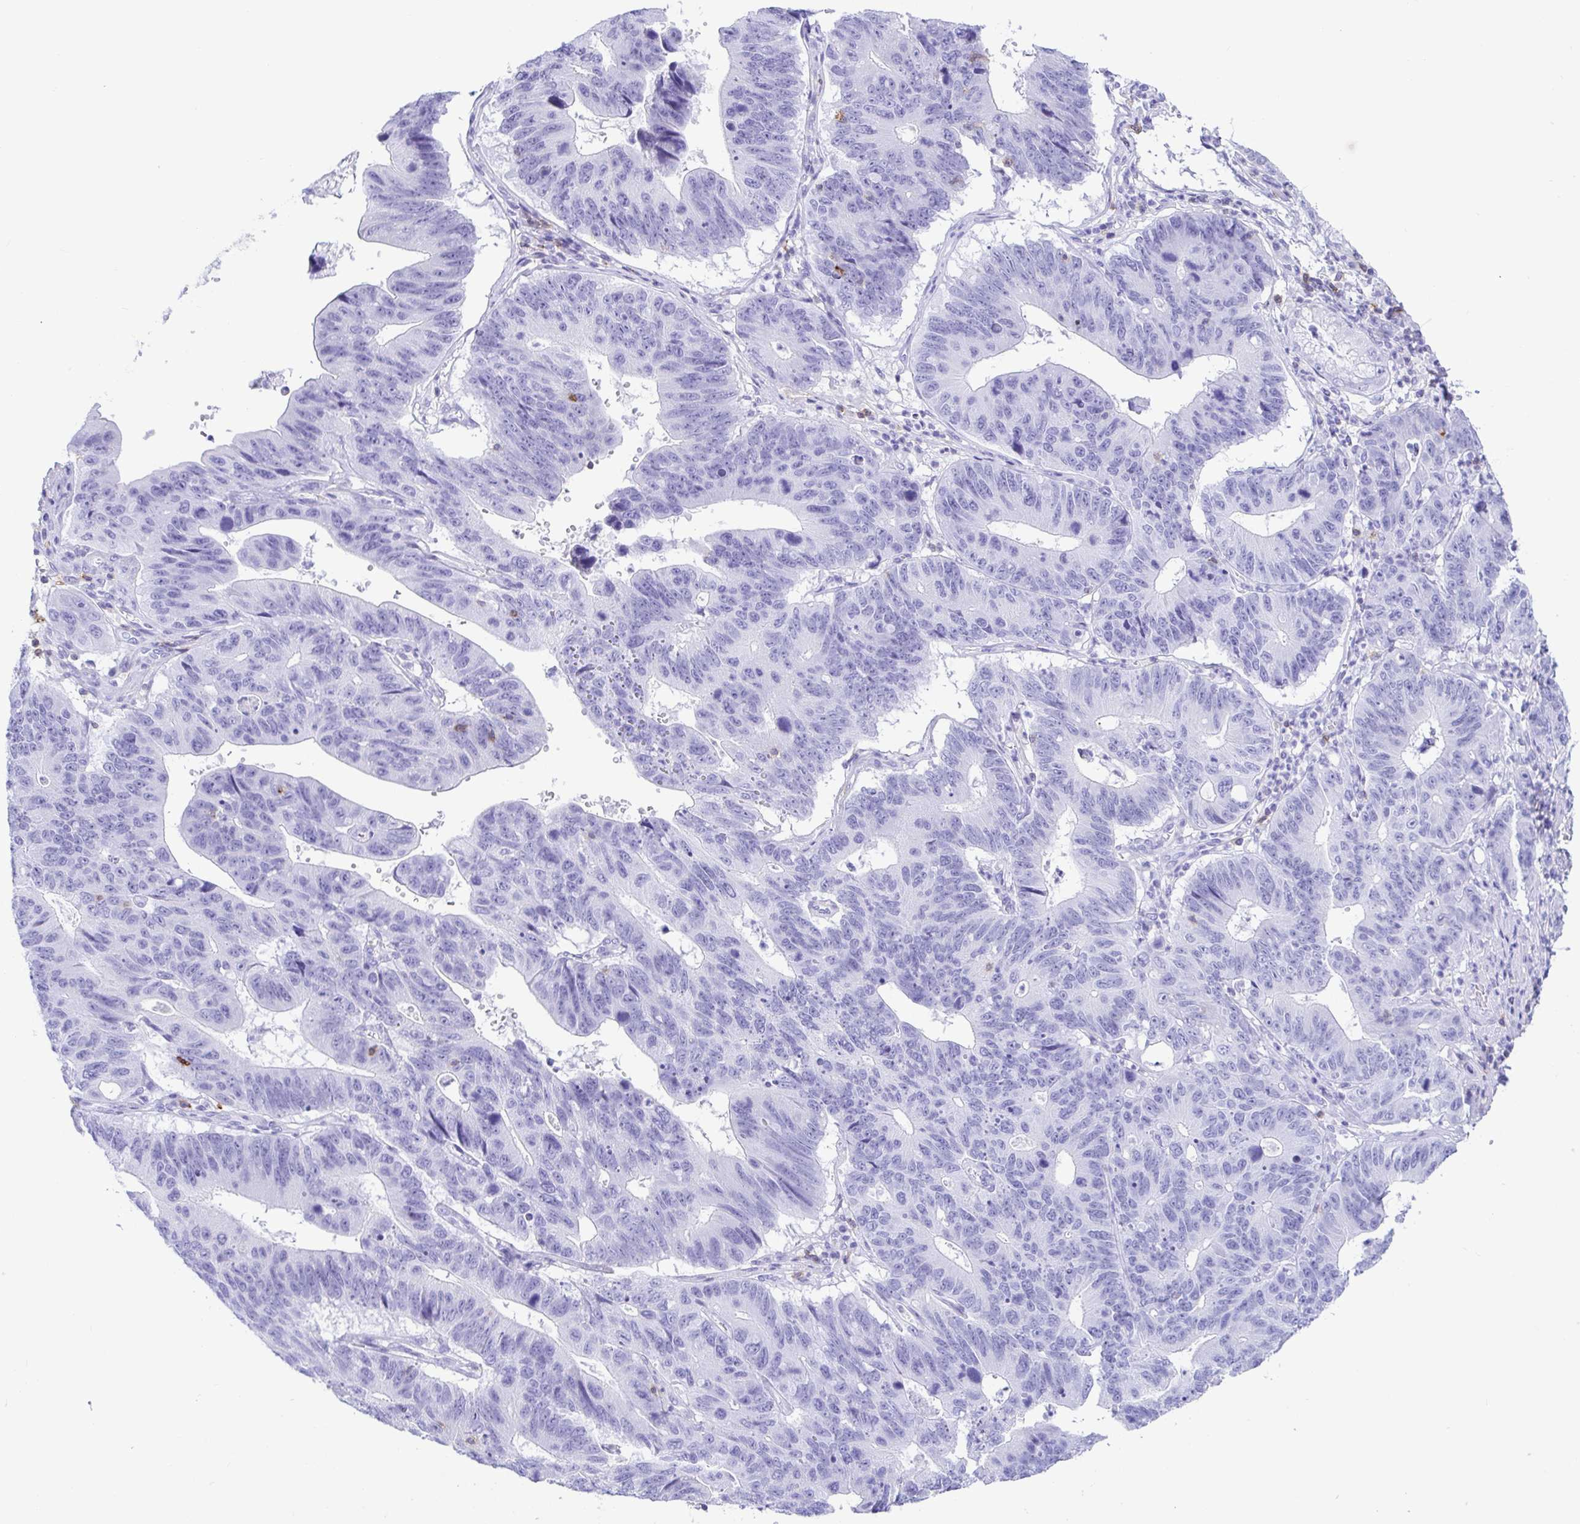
{"staining": {"intensity": "negative", "quantity": "none", "location": "none"}, "tissue": "stomach cancer", "cell_type": "Tumor cells", "image_type": "cancer", "snomed": [{"axis": "morphology", "description": "Adenocarcinoma, NOS"}, {"axis": "topography", "description": "Stomach"}], "caption": "Immunohistochemistry of human adenocarcinoma (stomach) displays no positivity in tumor cells.", "gene": "CD5", "patient": {"sex": "male", "age": 59}}